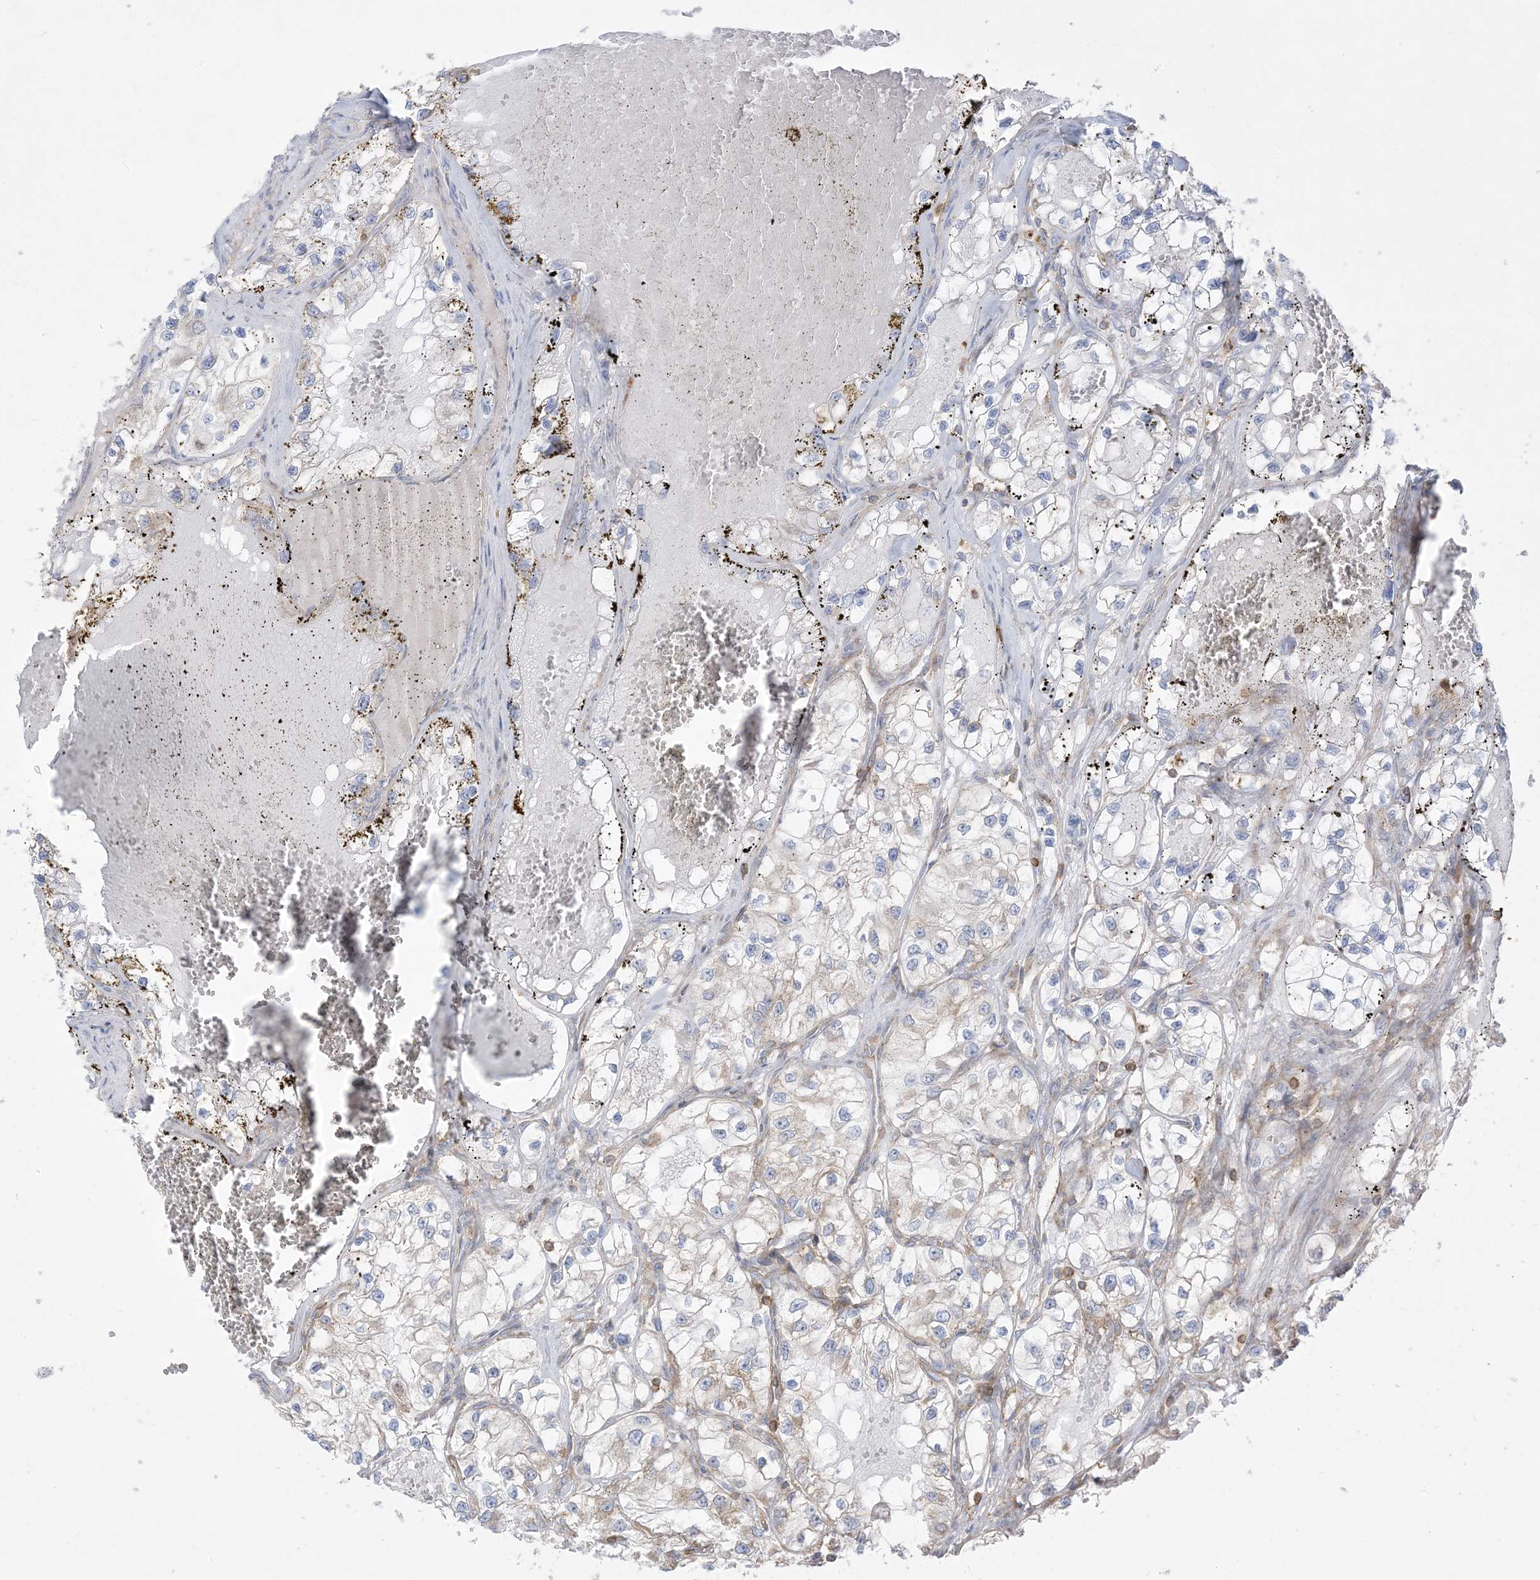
{"staining": {"intensity": "negative", "quantity": "none", "location": "none"}, "tissue": "renal cancer", "cell_type": "Tumor cells", "image_type": "cancer", "snomed": [{"axis": "morphology", "description": "Adenocarcinoma, NOS"}, {"axis": "topography", "description": "Kidney"}], "caption": "High magnification brightfield microscopy of renal adenocarcinoma stained with DAB (3,3'-diaminobenzidine) (brown) and counterstained with hematoxylin (blue): tumor cells show no significant staining.", "gene": "ARHGAP30", "patient": {"sex": "female", "age": 57}}